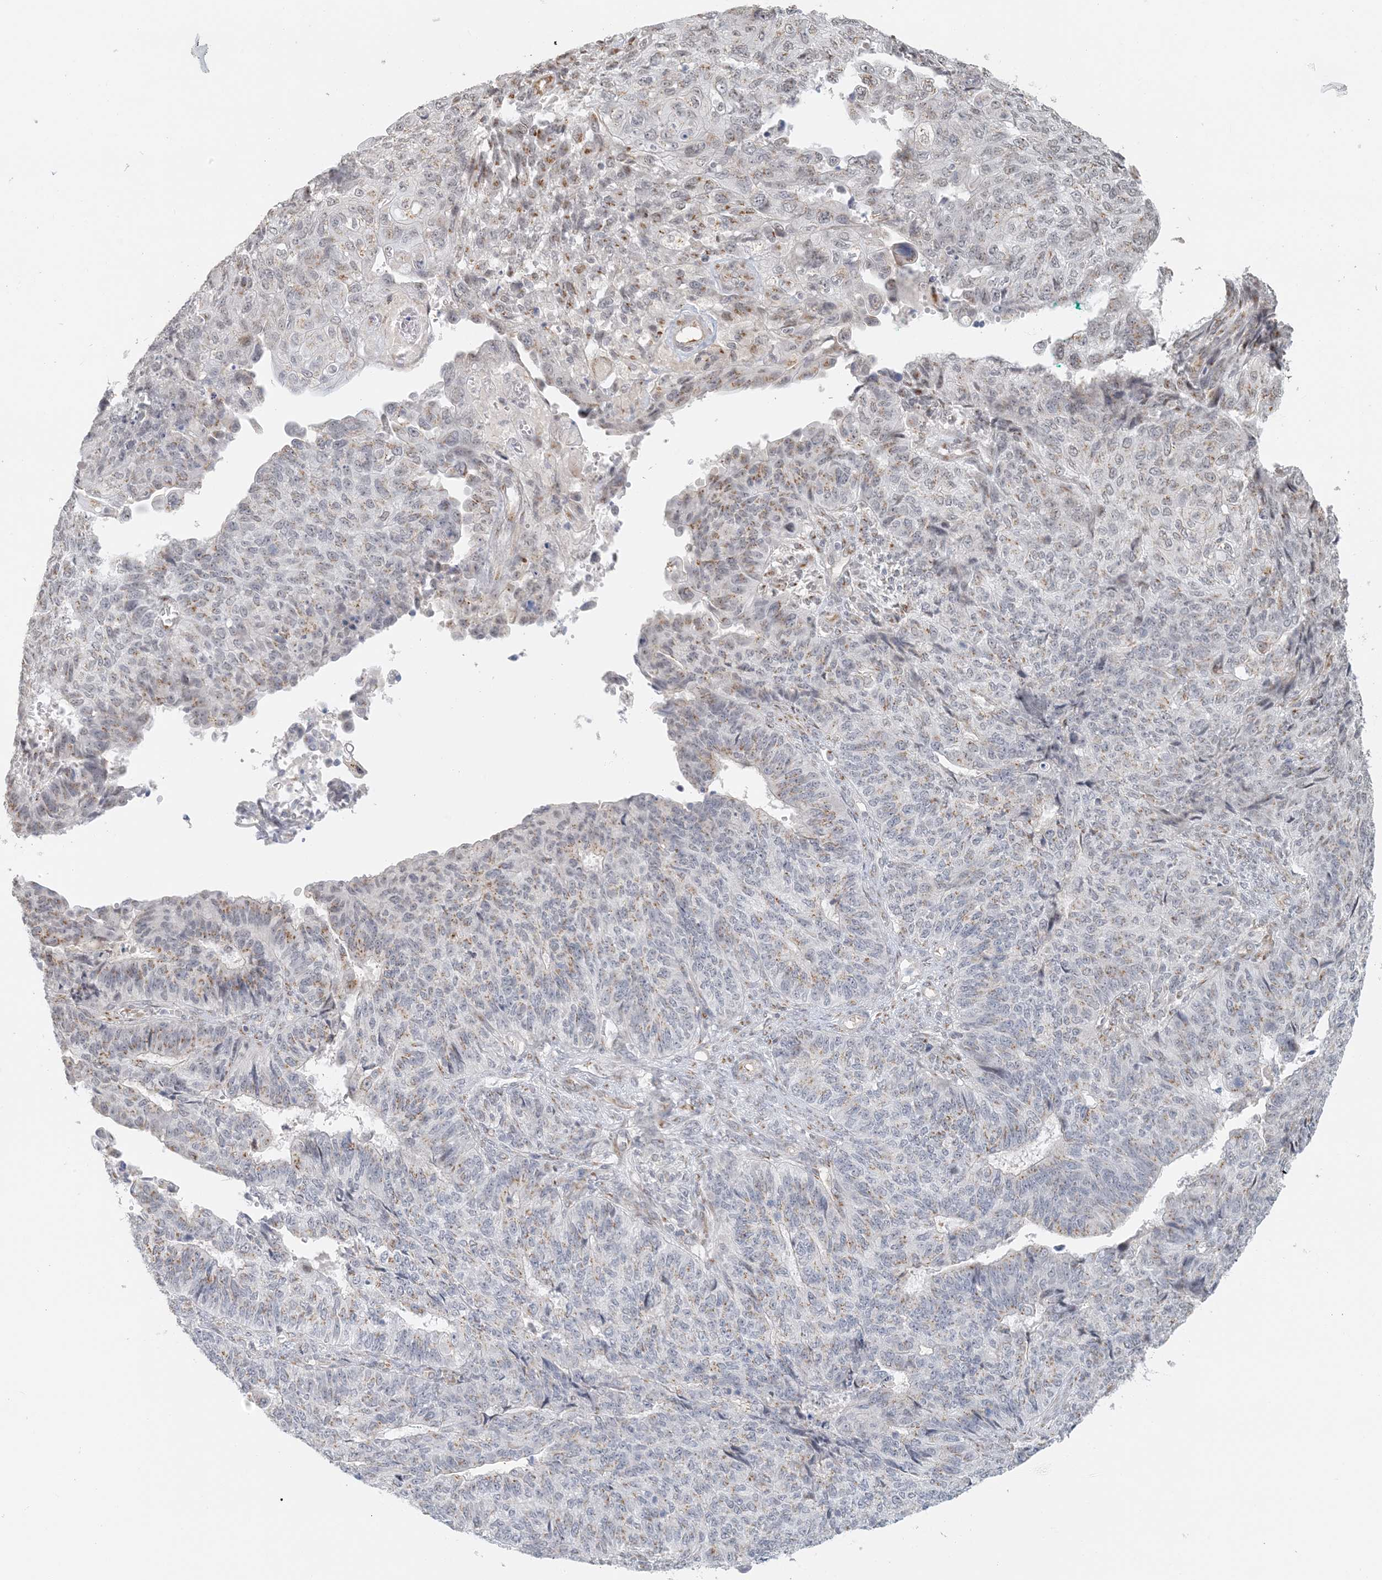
{"staining": {"intensity": "moderate", "quantity": "<25%", "location": "cytoplasmic/membranous"}, "tissue": "endometrial cancer", "cell_type": "Tumor cells", "image_type": "cancer", "snomed": [{"axis": "morphology", "description": "Adenocarcinoma, NOS"}, {"axis": "topography", "description": "Endometrium"}], "caption": "IHC (DAB (3,3'-diaminobenzidine)) staining of human adenocarcinoma (endometrial) displays moderate cytoplasmic/membranous protein expression in approximately <25% of tumor cells.", "gene": "ZCCHC4", "patient": {"sex": "female", "age": 32}}